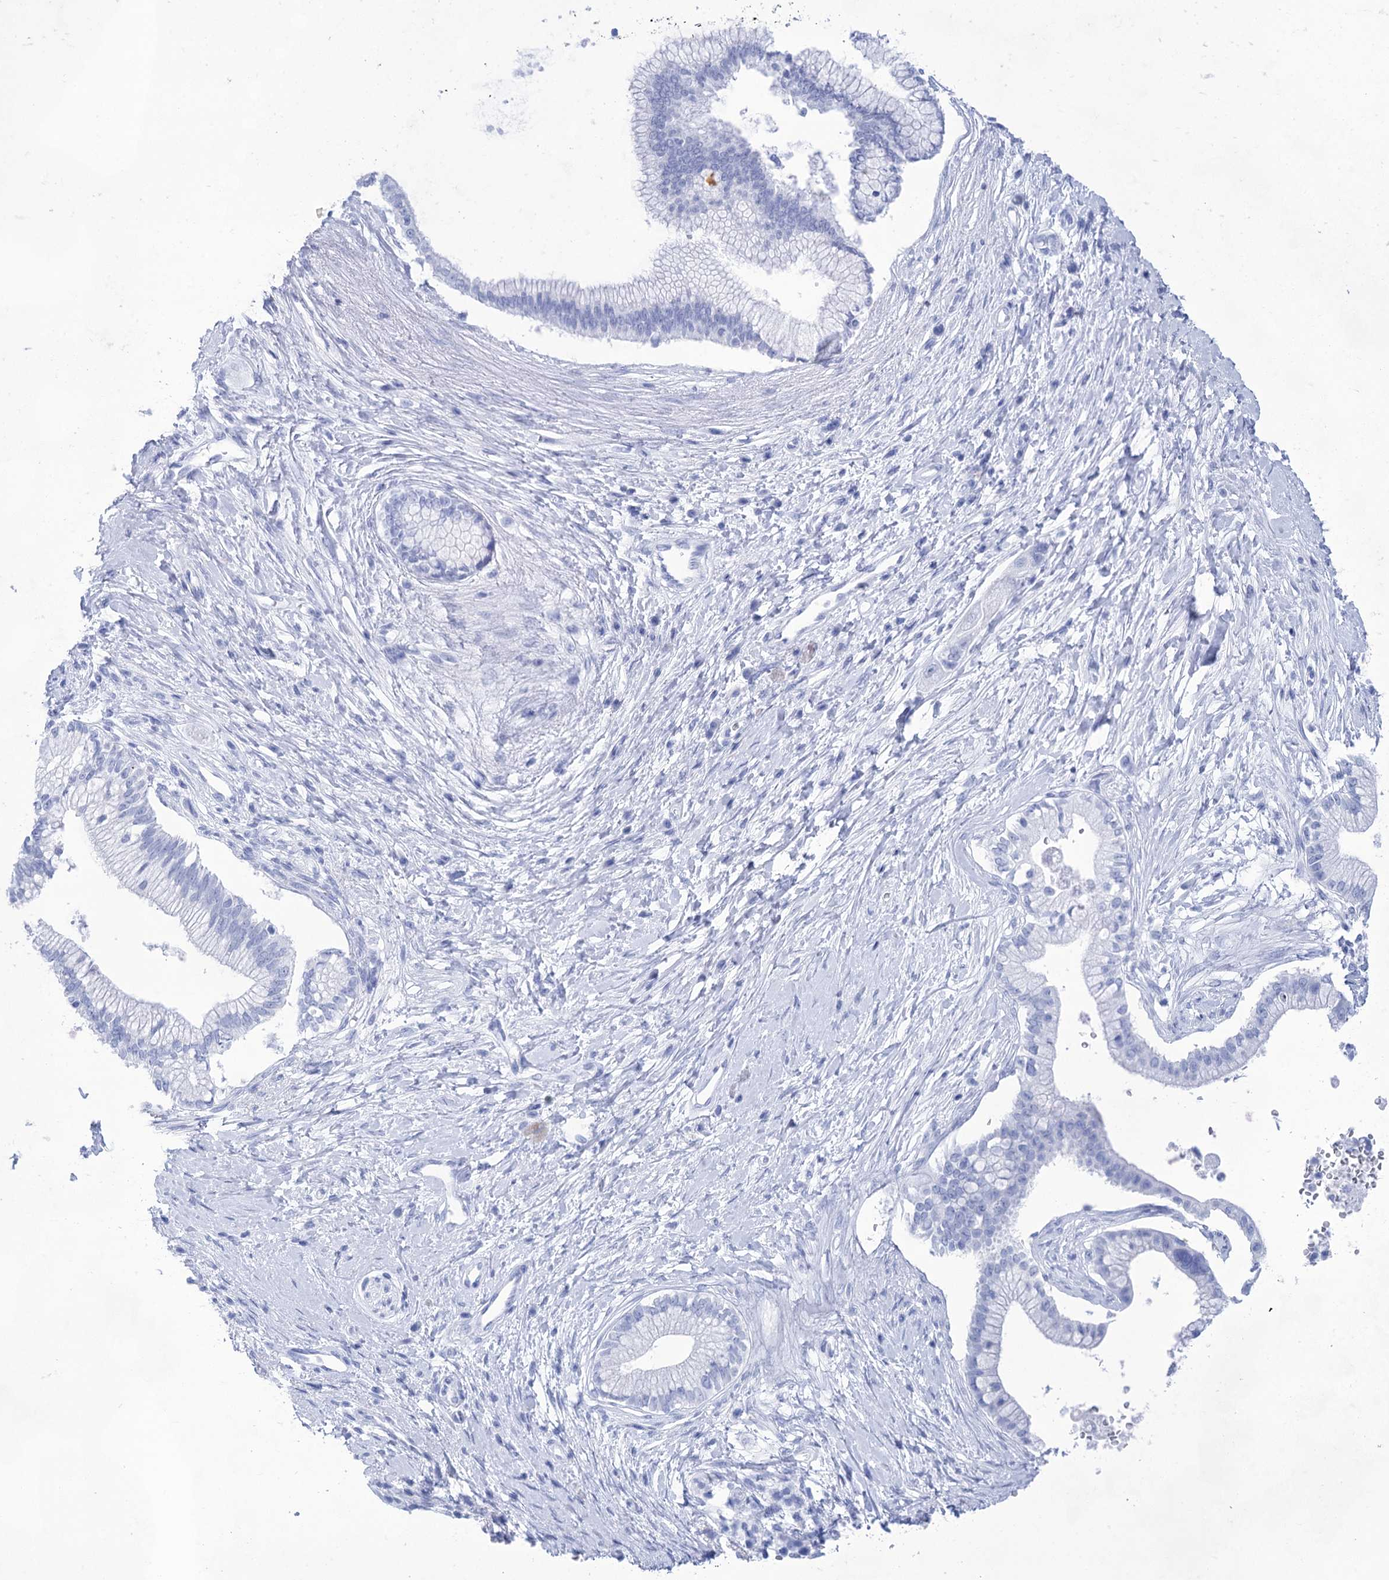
{"staining": {"intensity": "negative", "quantity": "none", "location": "none"}, "tissue": "pancreatic cancer", "cell_type": "Tumor cells", "image_type": "cancer", "snomed": [{"axis": "morphology", "description": "Adenocarcinoma, NOS"}, {"axis": "topography", "description": "Pancreas"}], "caption": "Adenocarcinoma (pancreatic) was stained to show a protein in brown. There is no significant staining in tumor cells.", "gene": "LALBA", "patient": {"sex": "male", "age": 68}}